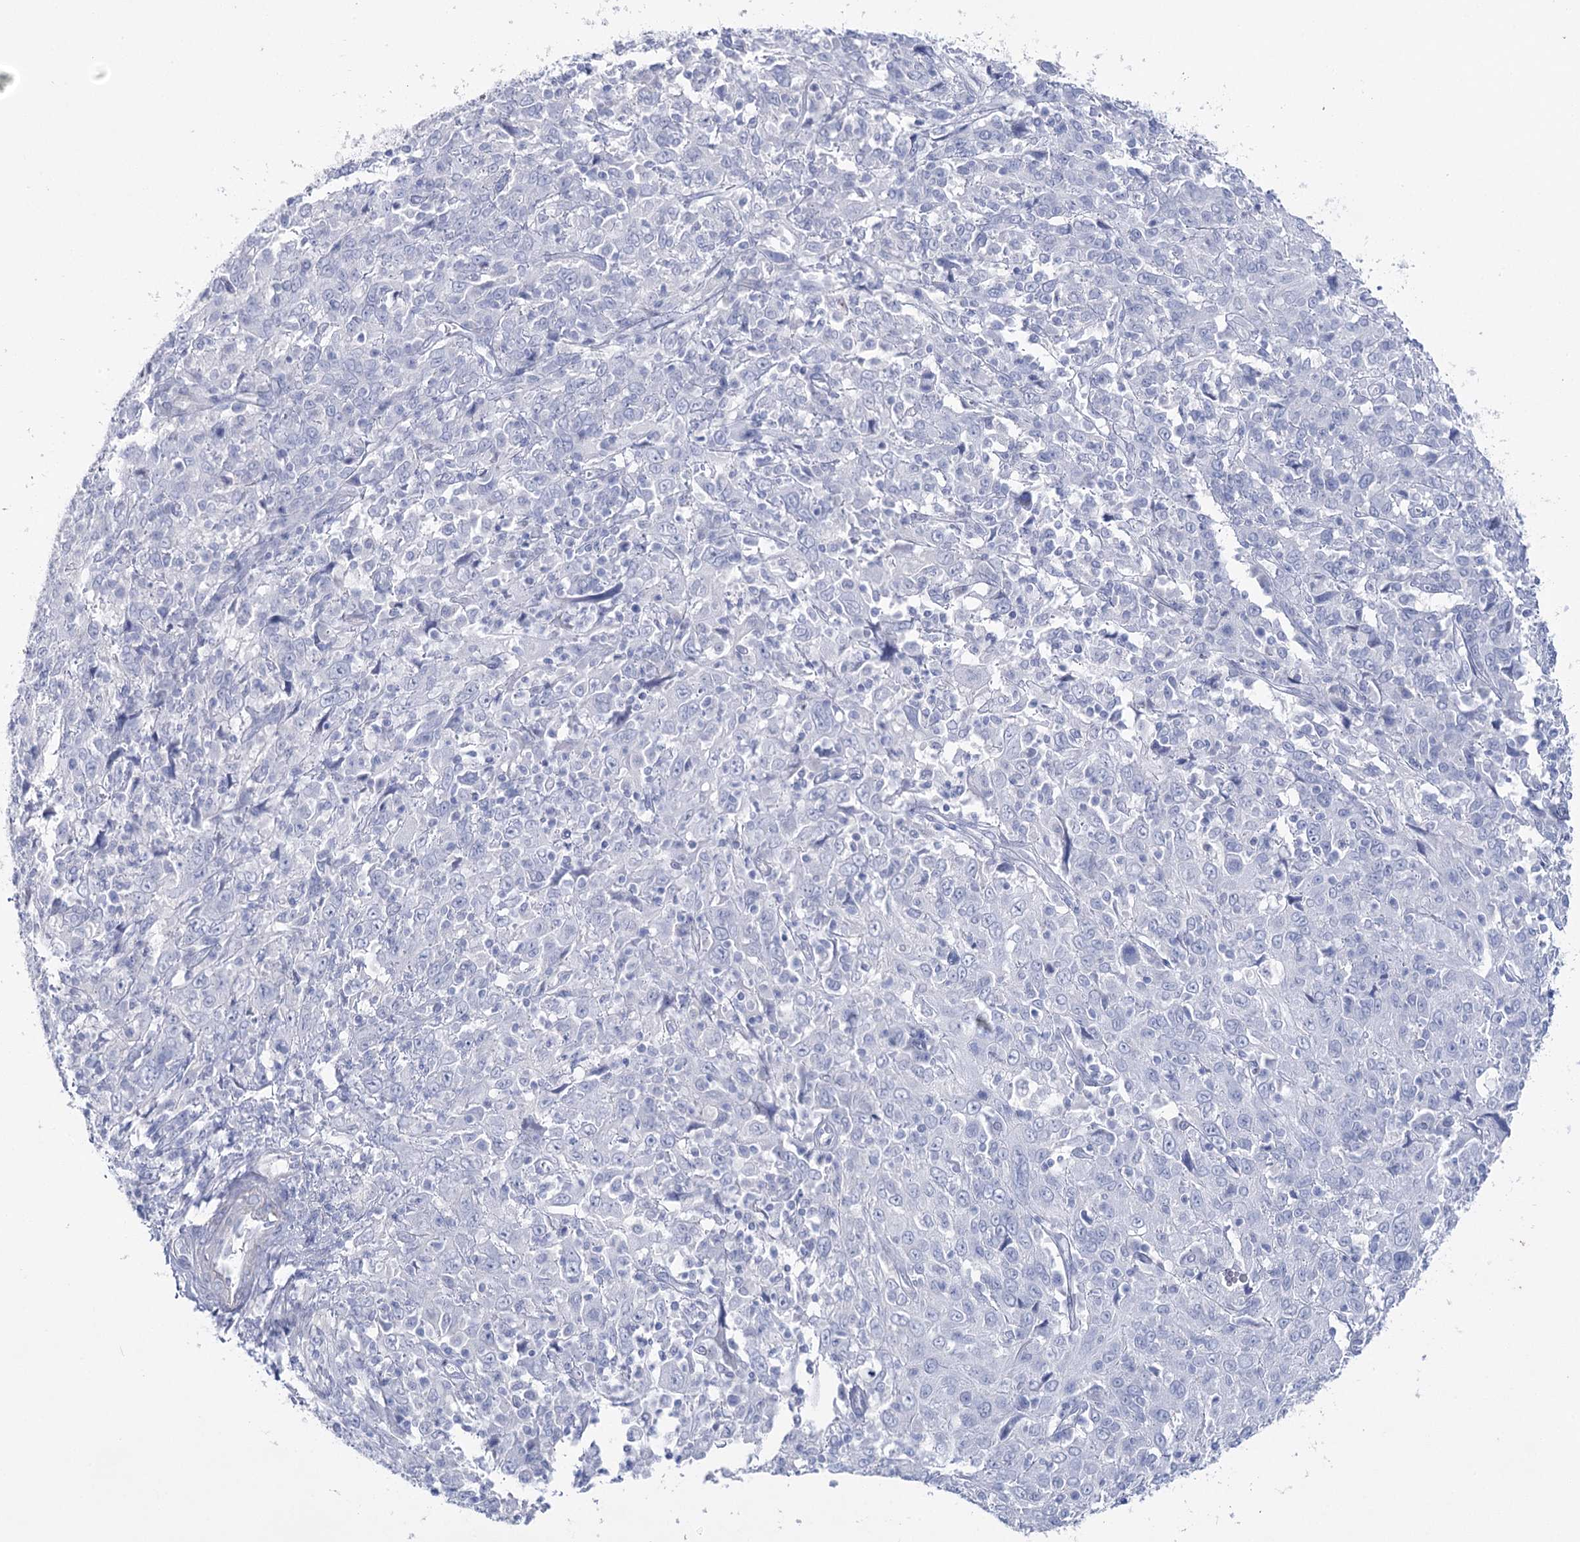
{"staining": {"intensity": "negative", "quantity": "none", "location": "none"}, "tissue": "cervical cancer", "cell_type": "Tumor cells", "image_type": "cancer", "snomed": [{"axis": "morphology", "description": "Squamous cell carcinoma, NOS"}, {"axis": "topography", "description": "Cervix"}], "caption": "A high-resolution histopathology image shows immunohistochemistry staining of cervical cancer (squamous cell carcinoma), which reveals no significant expression in tumor cells.", "gene": "CCDC88A", "patient": {"sex": "female", "age": 46}}